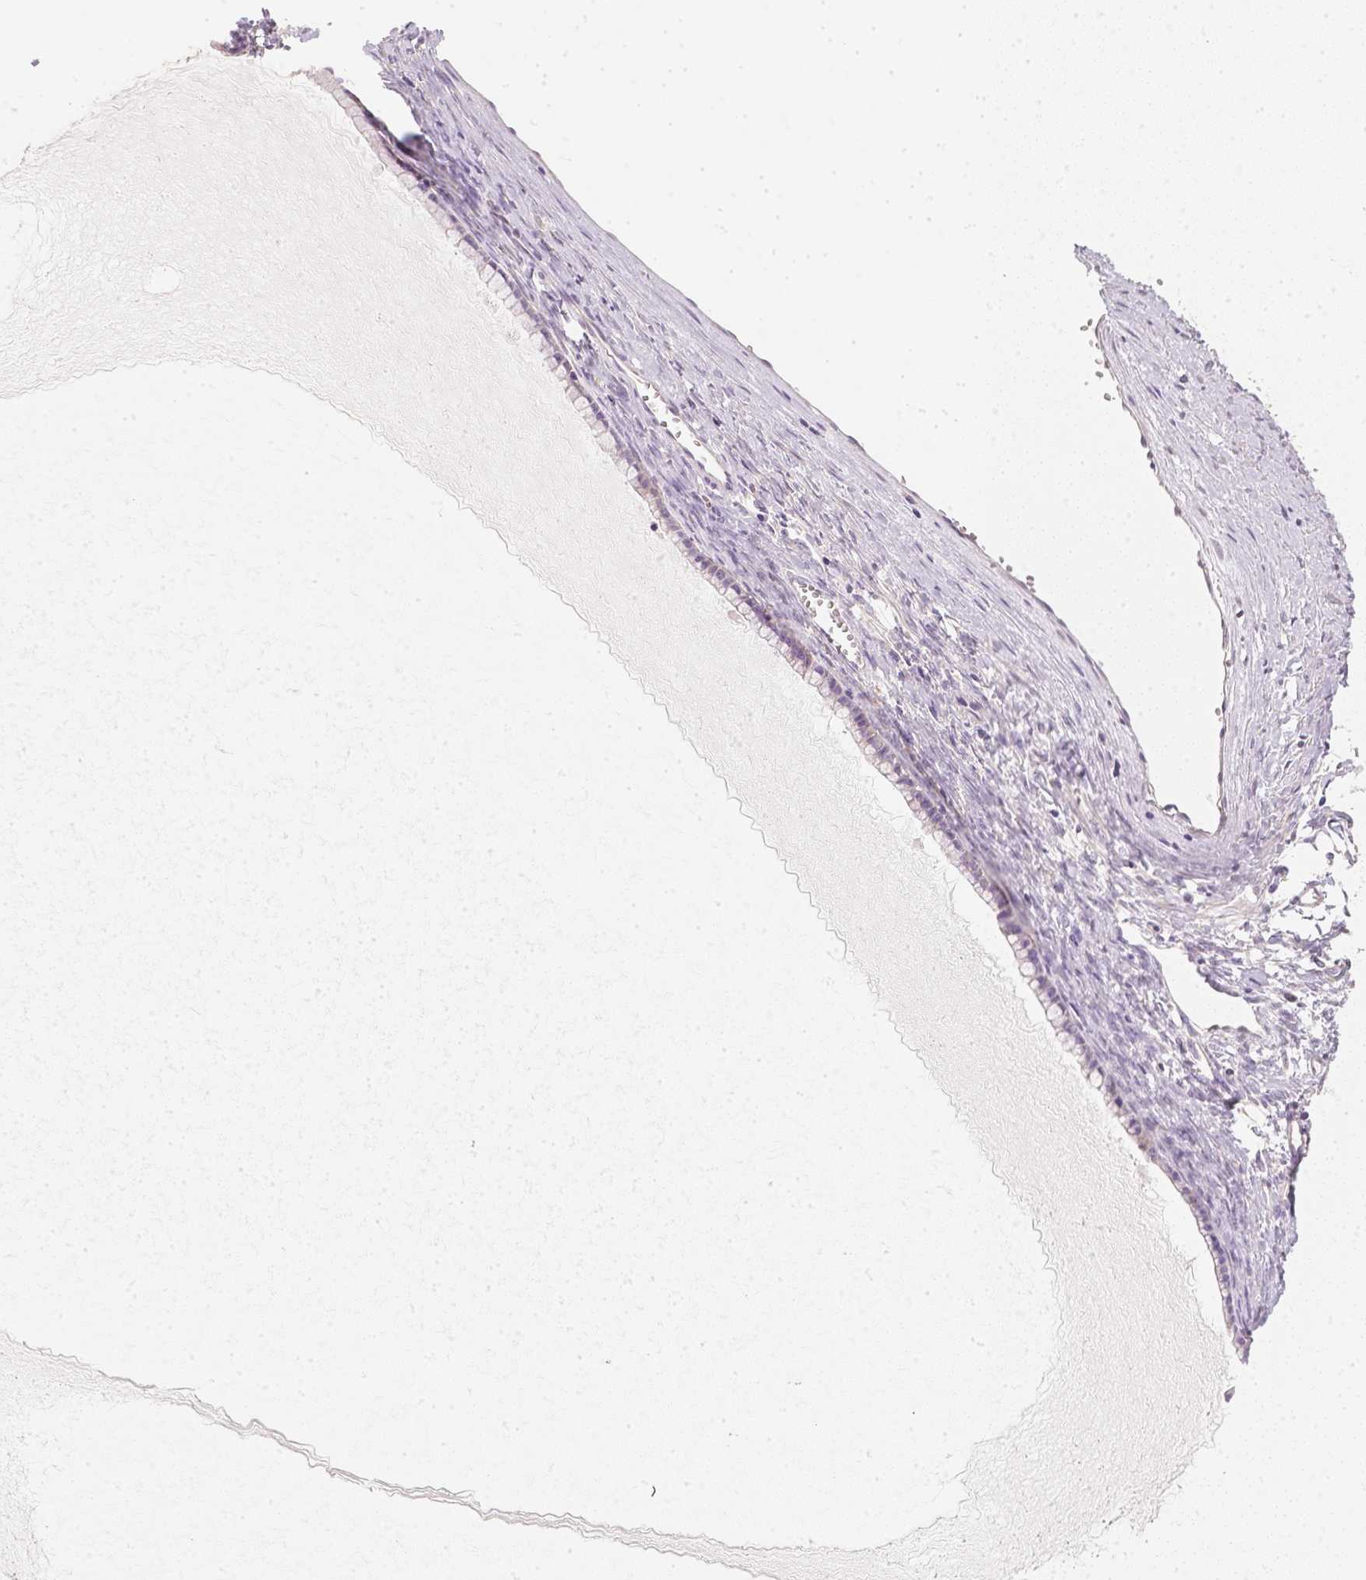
{"staining": {"intensity": "negative", "quantity": "none", "location": "none"}, "tissue": "ovarian cancer", "cell_type": "Tumor cells", "image_type": "cancer", "snomed": [{"axis": "morphology", "description": "Cystadenocarcinoma, mucinous, NOS"}, {"axis": "topography", "description": "Ovary"}], "caption": "Human ovarian mucinous cystadenocarcinoma stained for a protein using IHC shows no positivity in tumor cells.", "gene": "NVL", "patient": {"sex": "female", "age": 41}}